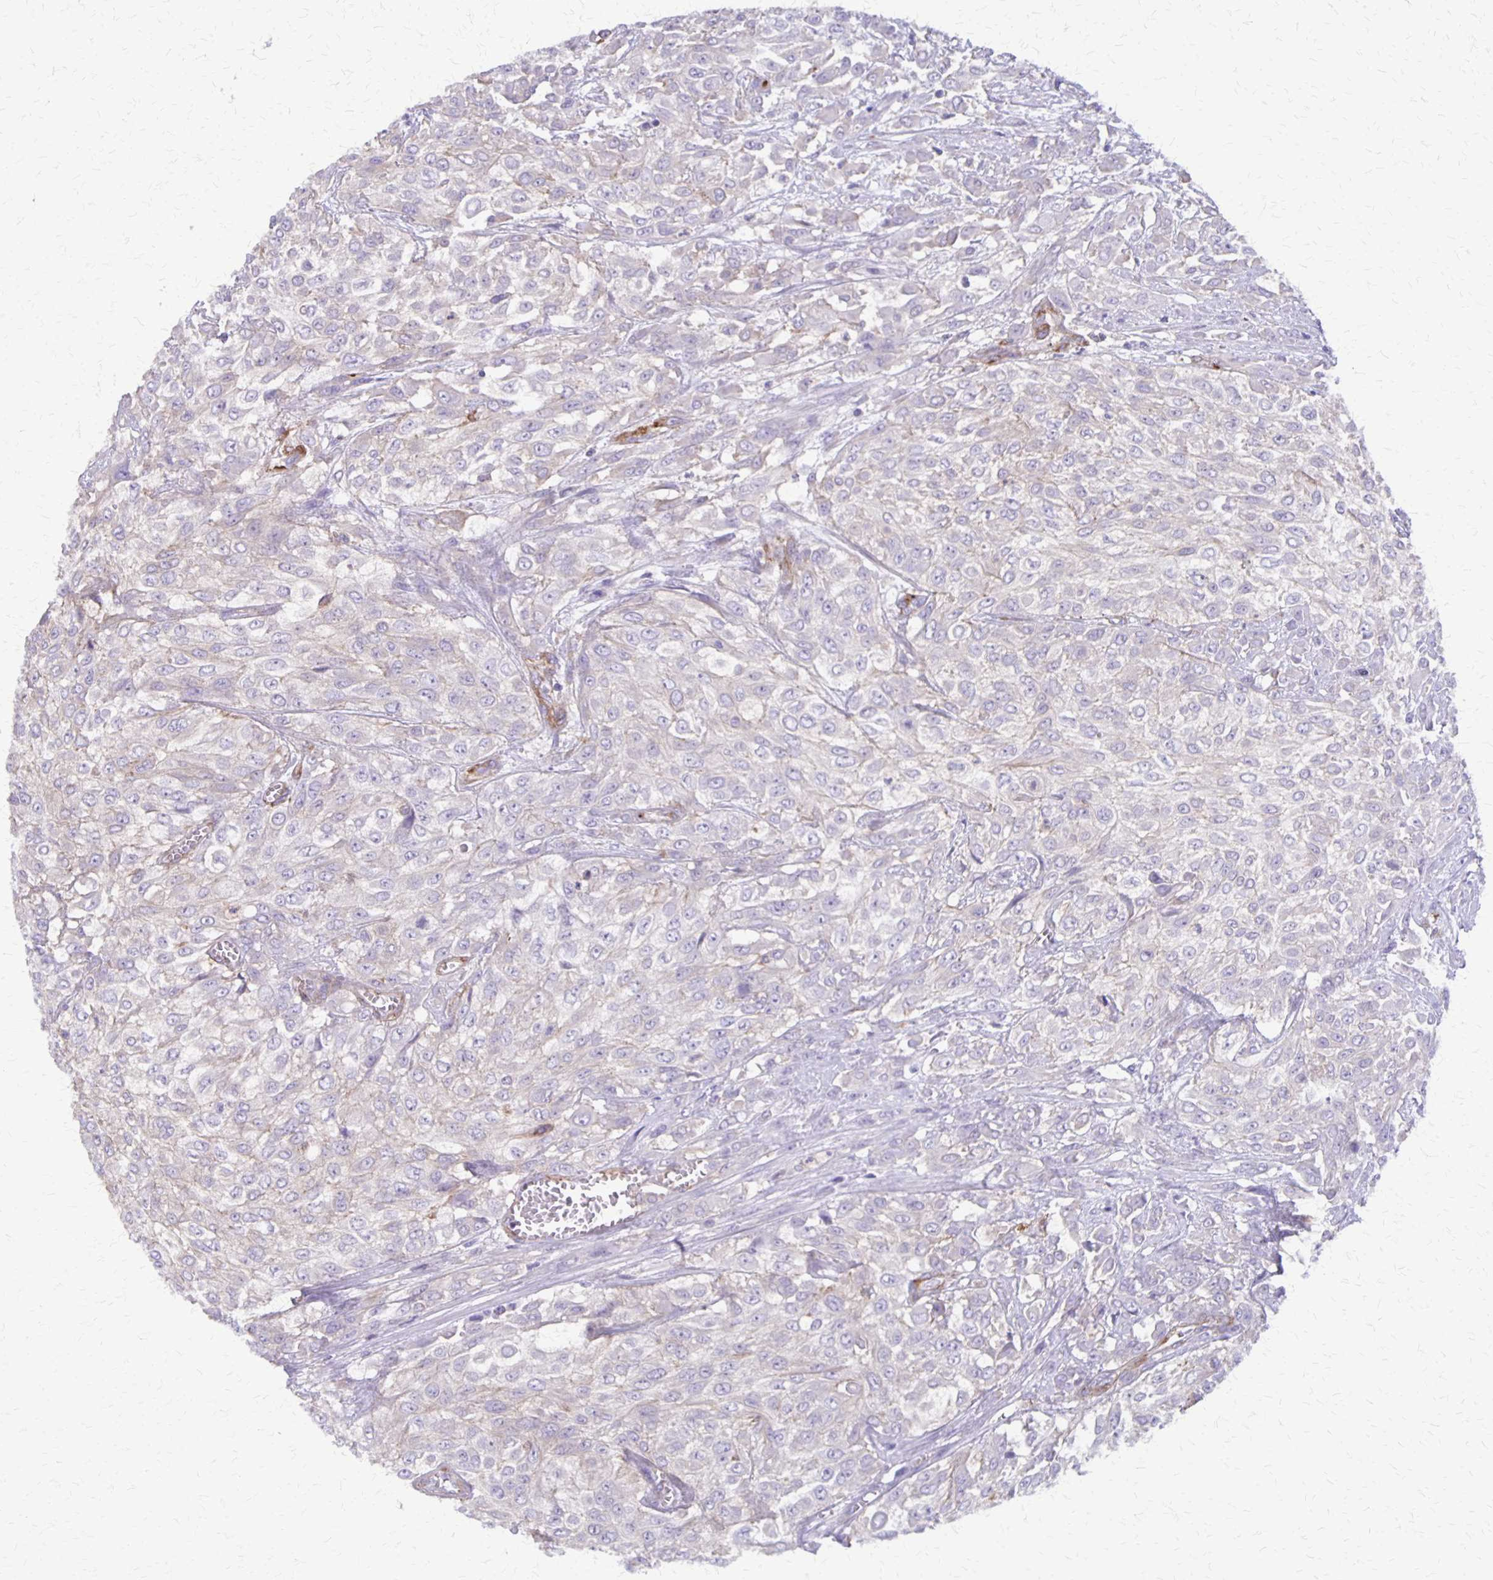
{"staining": {"intensity": "negative", "quantity": "none", "location": "none"}, "tissue": "urothelial cancer", "cell_type": "Tumor cells", "image_type": "cancer", "snomed": [{"axis": "morphology", "description": "Urothelial carcinoma, High grade"}, {"axis": "topography", "description": "Urinary bladder"}], "caption": "DAB immunohistochemical staining of human high-grade urothelial carcinoma exhibits no significant positivity in tumor cells. Brightfield microscopy of IHC stained with DAB (brown) and hematoxylin (blue), captured at high magnification.", "gene": "SEPTIN5", "patient": {"sex": "male", "age": 57}}